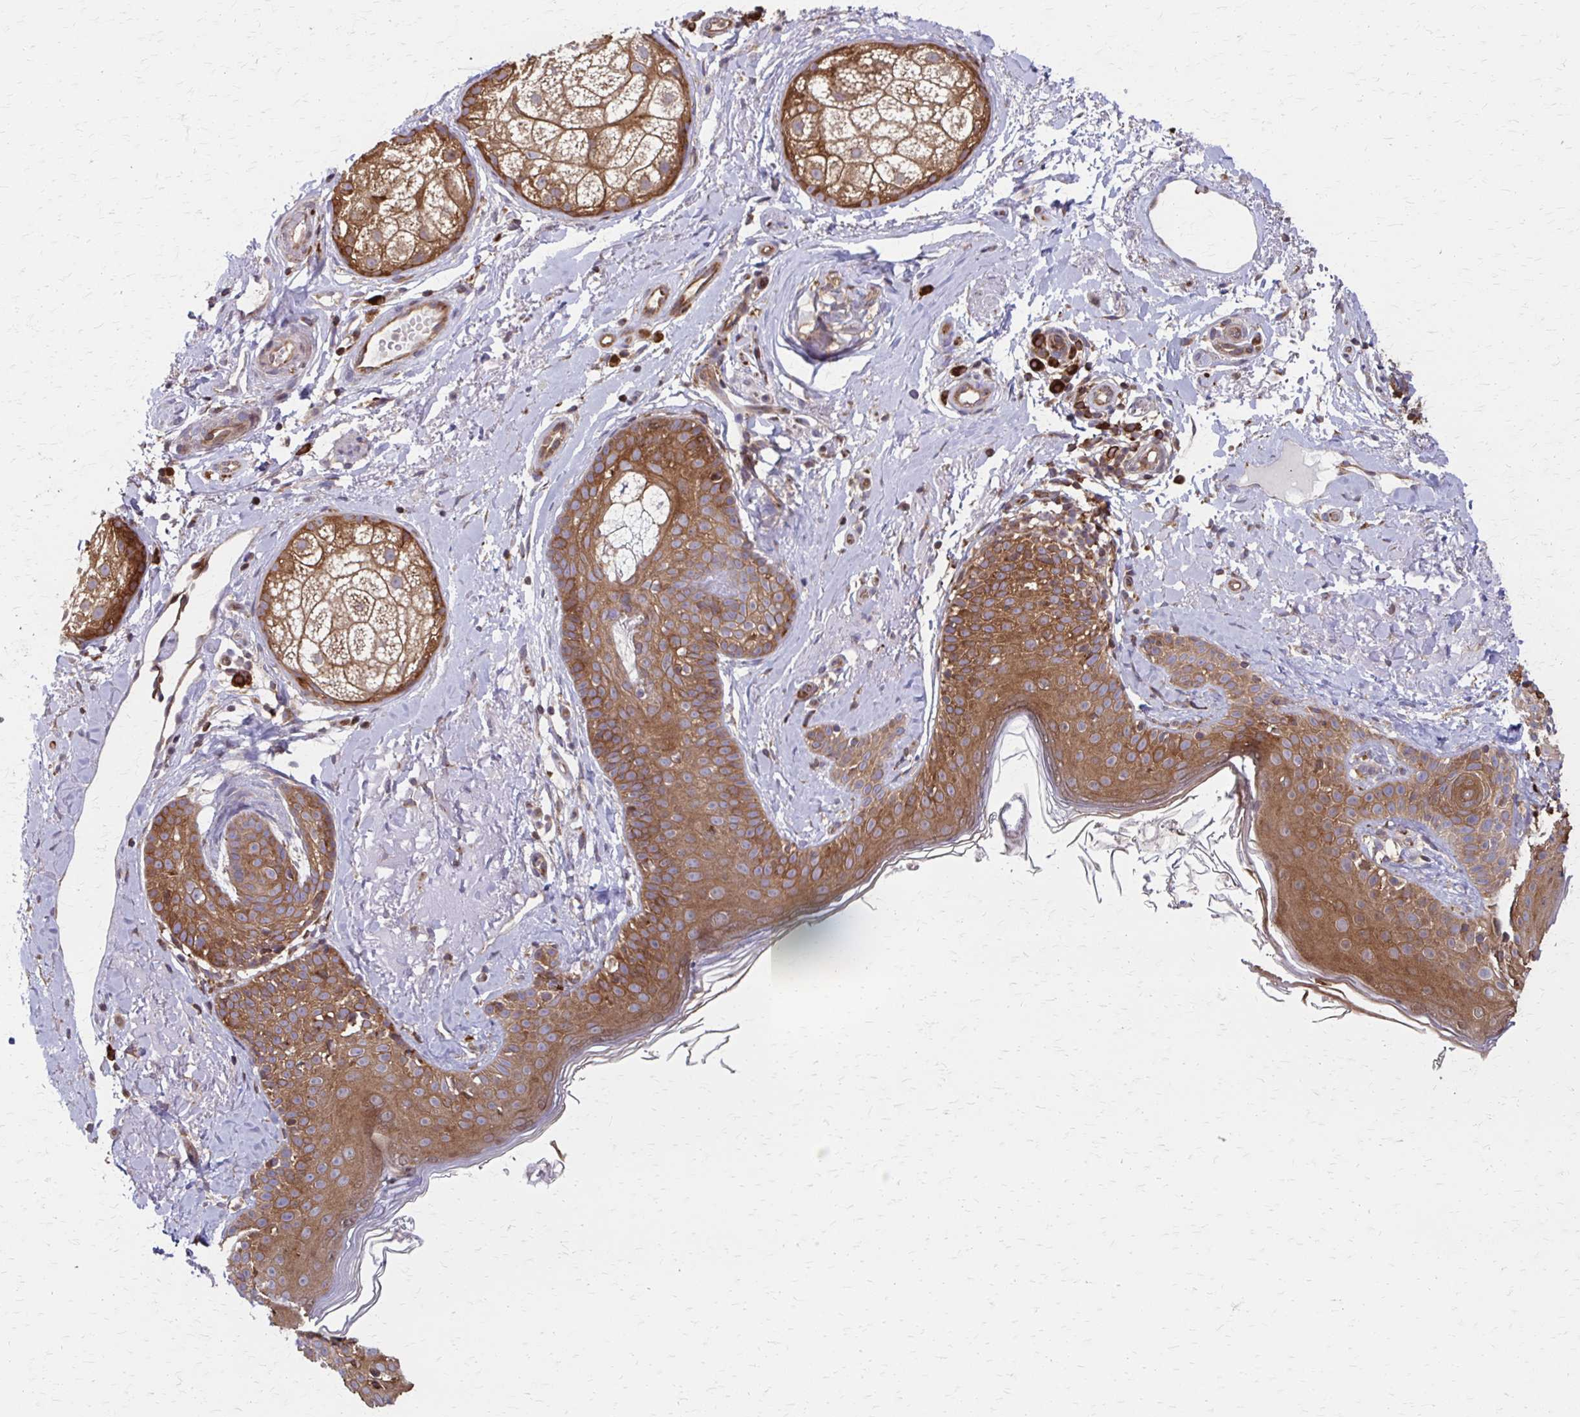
{"staining": {"intensity": "moderate", "quantity": "25%-75%", "location": "cytoplasmic/membranous"}, "tissue": "skin", "cell_type": "Fibroblasts", "image_type": "normal", "snomed": [{"axis": "morphology", "description": "Normal tissue, NOS"}, {"axis": "topography", "description": "Skin"}], "caption": "IHC of normal skin demonstrates medium levels of moderate cytoplasmic/membranous expression in about 25%-75% of fibroblasts. The staining was performed using DAB (3,3'-diaminobenzidine), with brown indicating positive protein expression. Nuclei are stained blue with hematoxylin.", "gene": "EEF2", "patient": {"sex": "male", "age": 73}}